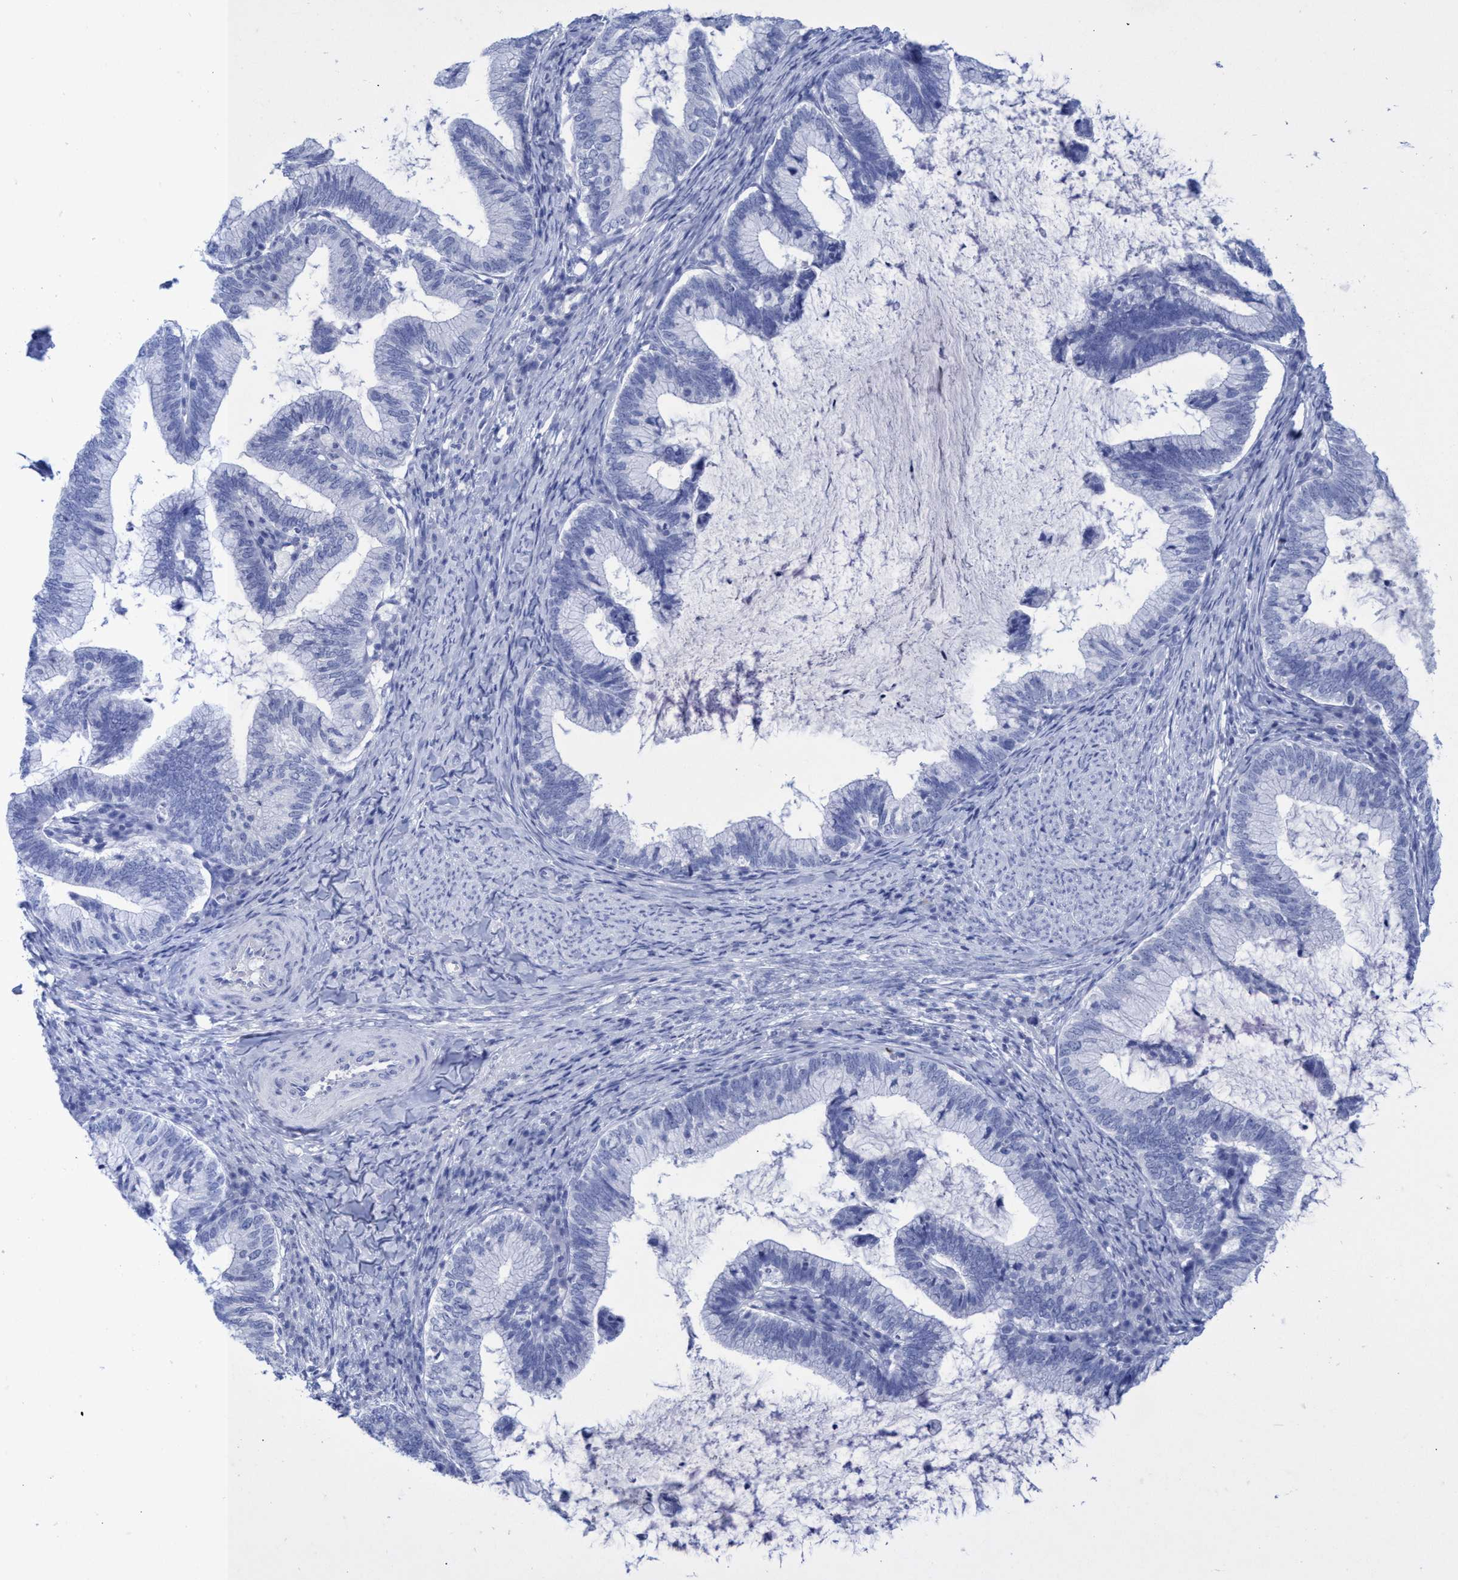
{"staining": {"intensity": "negative", "quantity": "none", "location": "none"}, "tissue": "cervical cancer", "cell_type": "Tumor cells", "image_type": "cancer", "snomed": [{"axis": "morphology", "description": "Adenocarcinoma, NOS"}, {"axis": "topography", "description": "Cervix"}], "caption": "Micrograph shows no significant protein staining in tumor cells of cervical cancer.", "gene": "INSL6", "patient": {"sex": "female", "age": 36}}